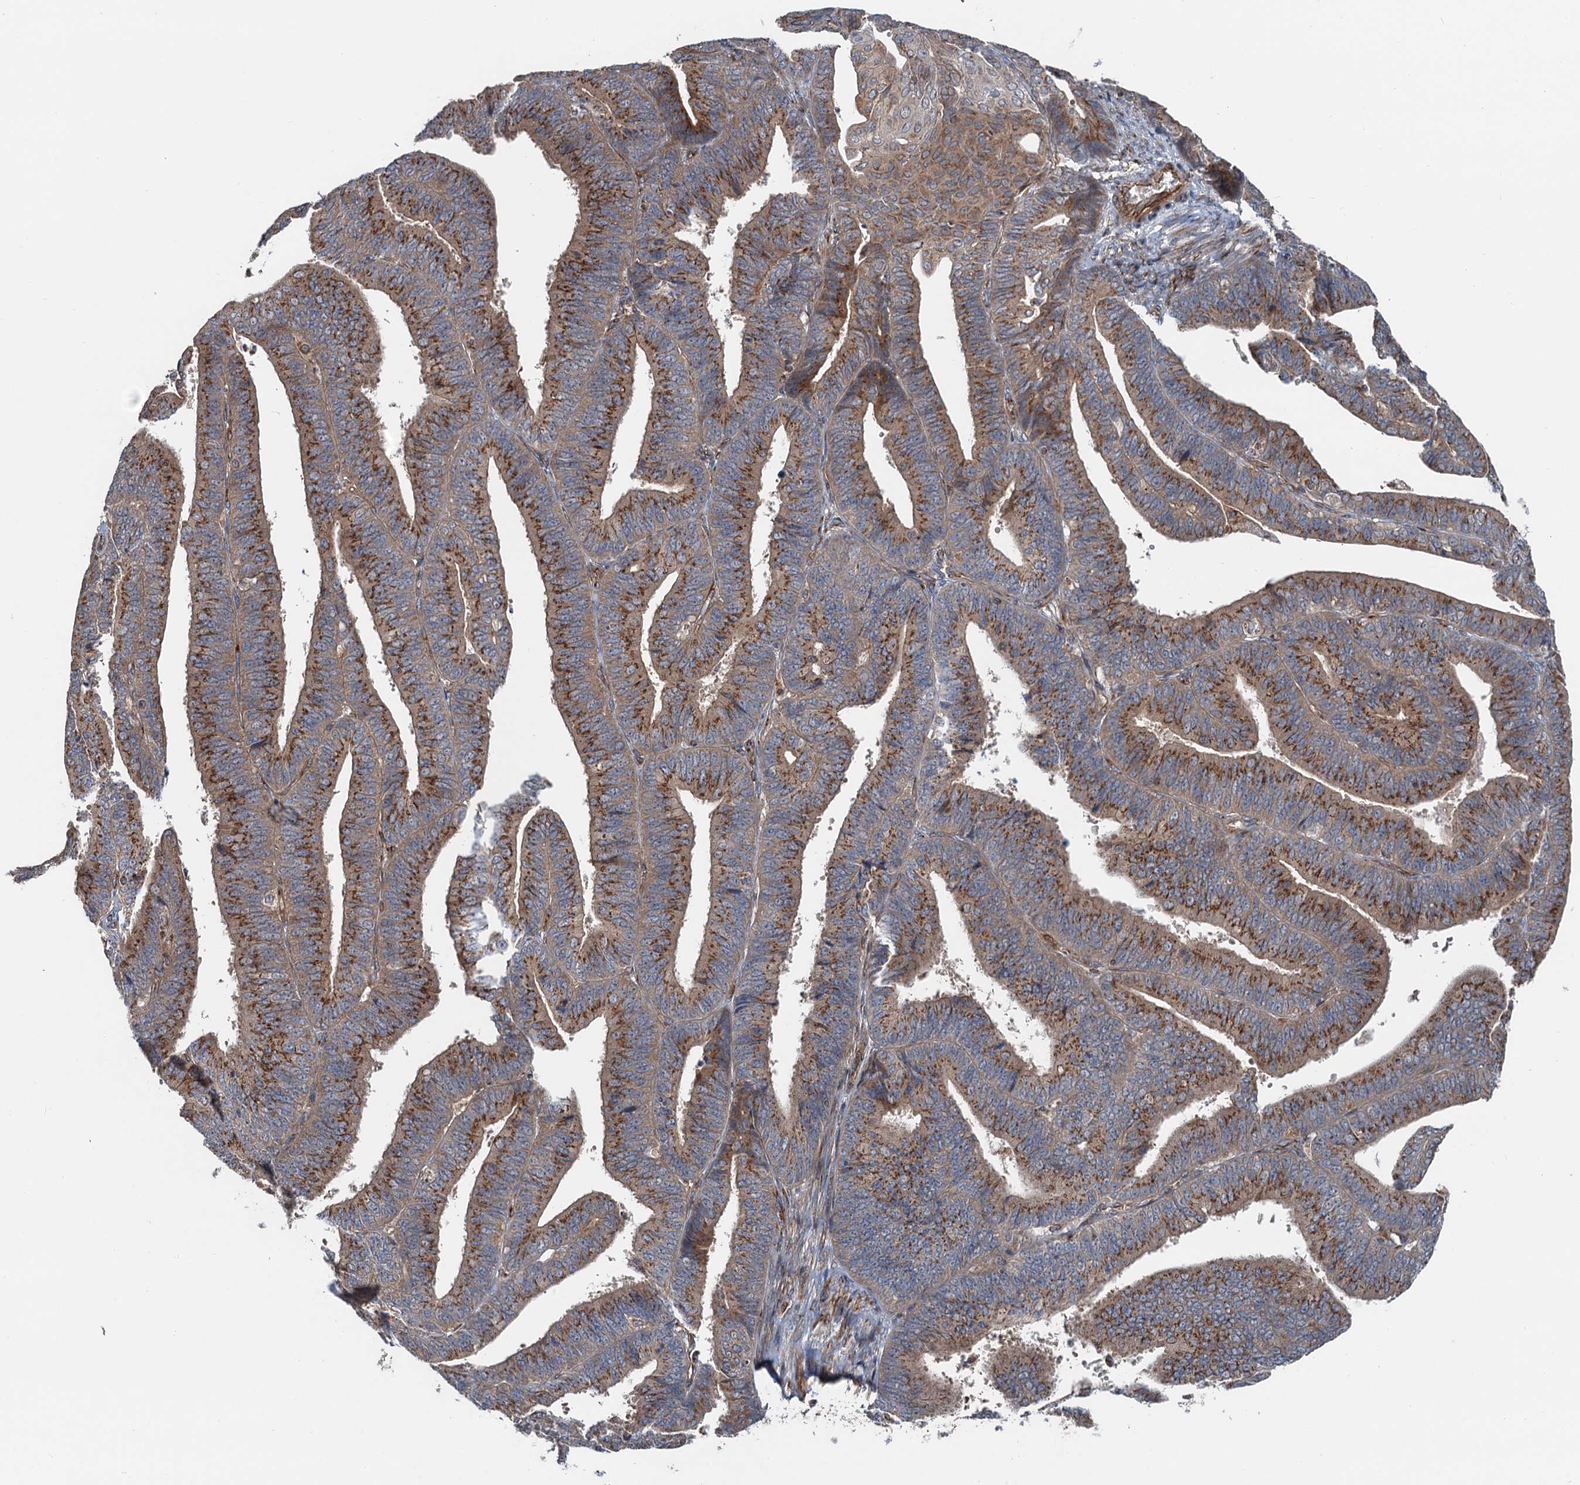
{"staining": {"intensity": "moderate", "quantity": ">75%", "location": "cytoplasmic/membranous"}, "tissue": "endometrial cancer", "cell_type": "Tumor cells", "image_type": "cancer", "snomed": [{"axis": "morphology", "description": "Adenocarcinoma, NOS"}, {"axis": "topography", "description": "Endometrium"}], "caption": "Immunohistochemical staining of adenocarcinoma (endometrial) shows medium levels of moderate cytoplasmic/membranous positivity in approximately >75% of tumor cells. The staining is performed using DAB (3,3'-diaminobenzidine) brown chromogen to label protein expression. The nuclei are counter-stained blue using hematoxylin.", "gene": "ANKRD26", "patient": {"sex": "female", "age": 73}}